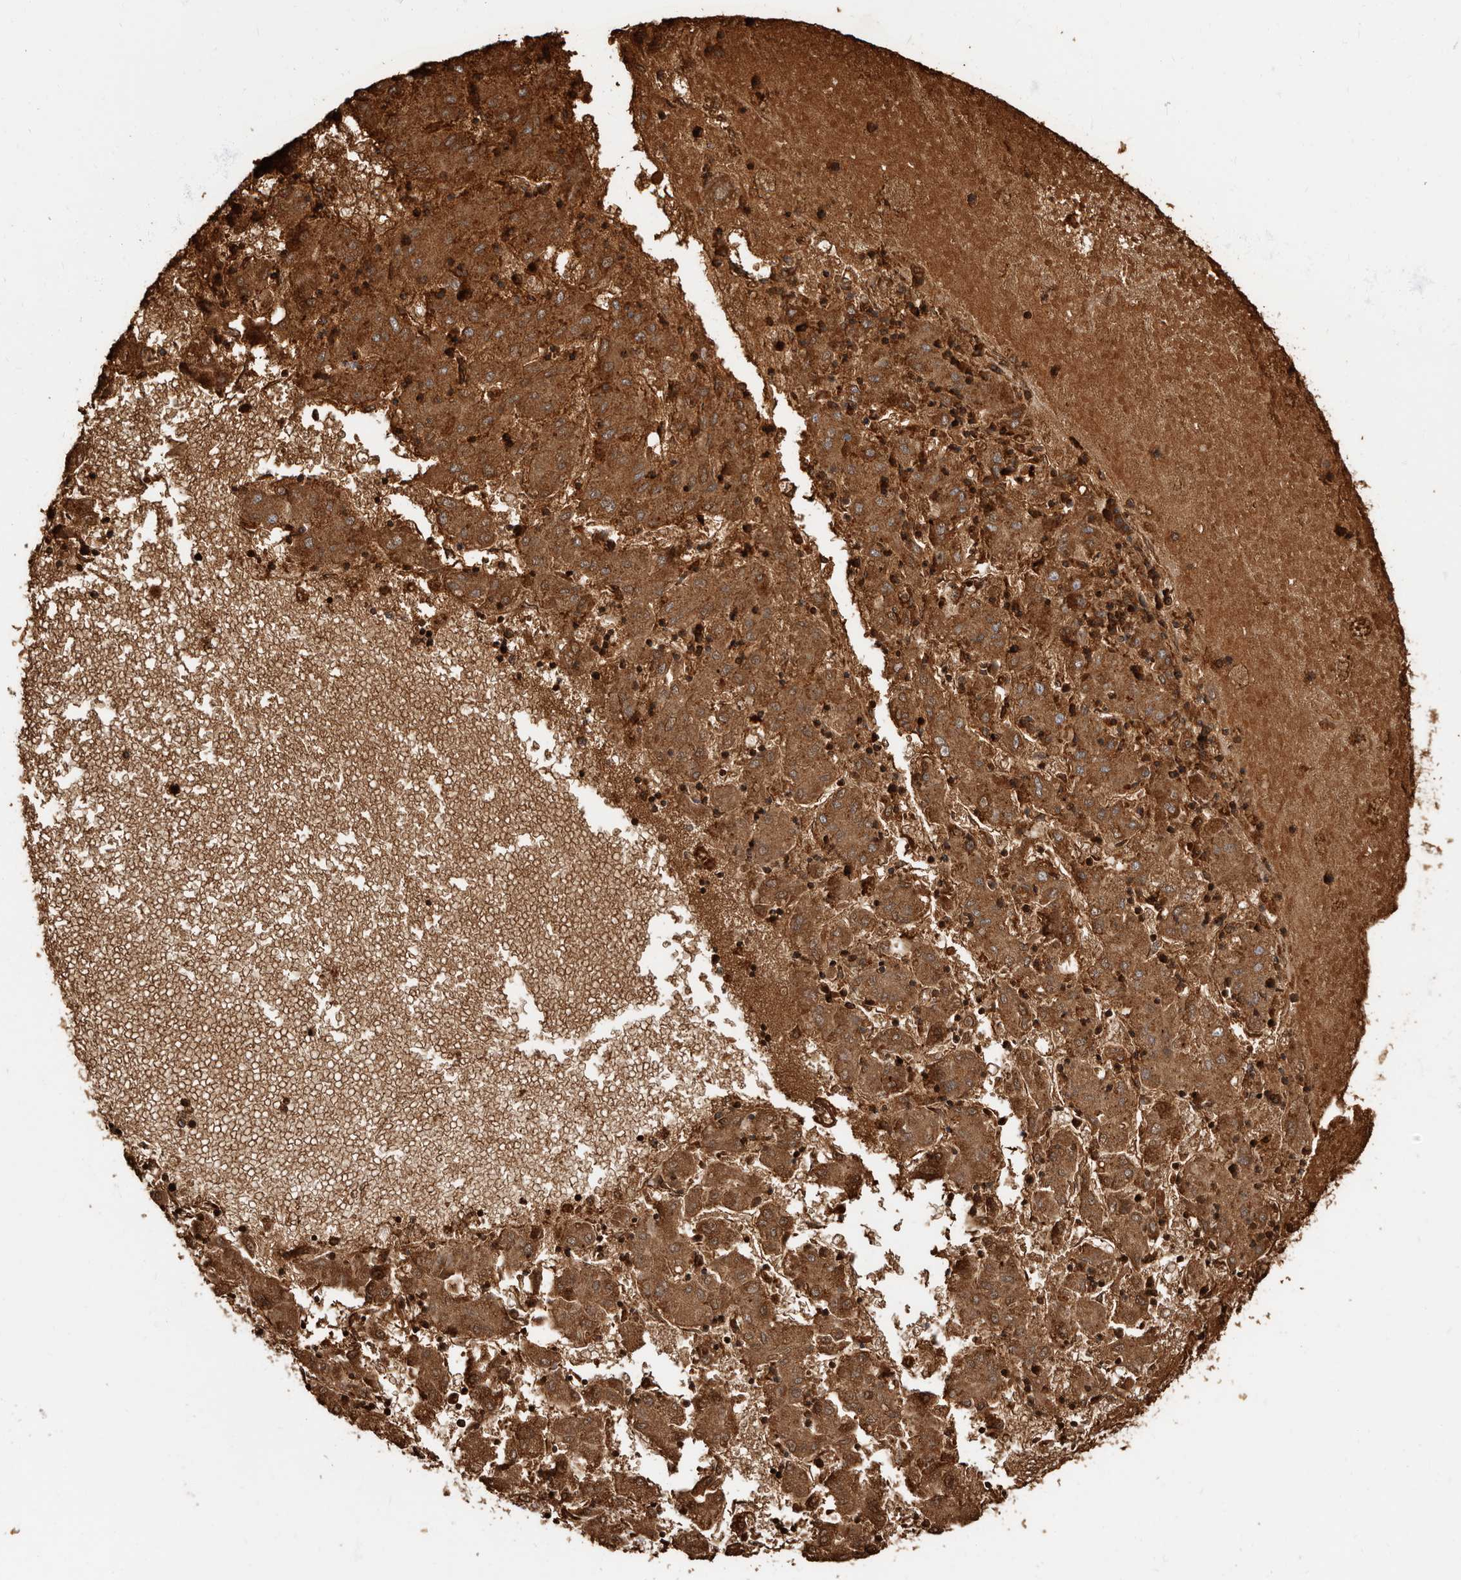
{"staining": {"intensity": "strong", "quantity": ">75%", "location": "cytoplasmic/membranous"}, "tissue": "liver cancer", "cell_type": "Tumor cells", "image_type": "cancer", "snomed": [{"axis": "morphology", "description": "Carcinoma, Hepatocellular, NOS"}, {"axis": "topography", "description": "Liver"}], "caption": "Immunohistochemistry staining of liver cancer, which demonstrates high levels of strong cytoplasmic/membranous positivity in approximately >75% of tumor cells indicating strong cytoplasmic/membranous protein staining. The staining was performed using DAB (brown) for protein detection and nuclei were counterstained in hematoxylin (blue).", "gene": "BAX", "patient": {"sex": "male", "age": 72}}